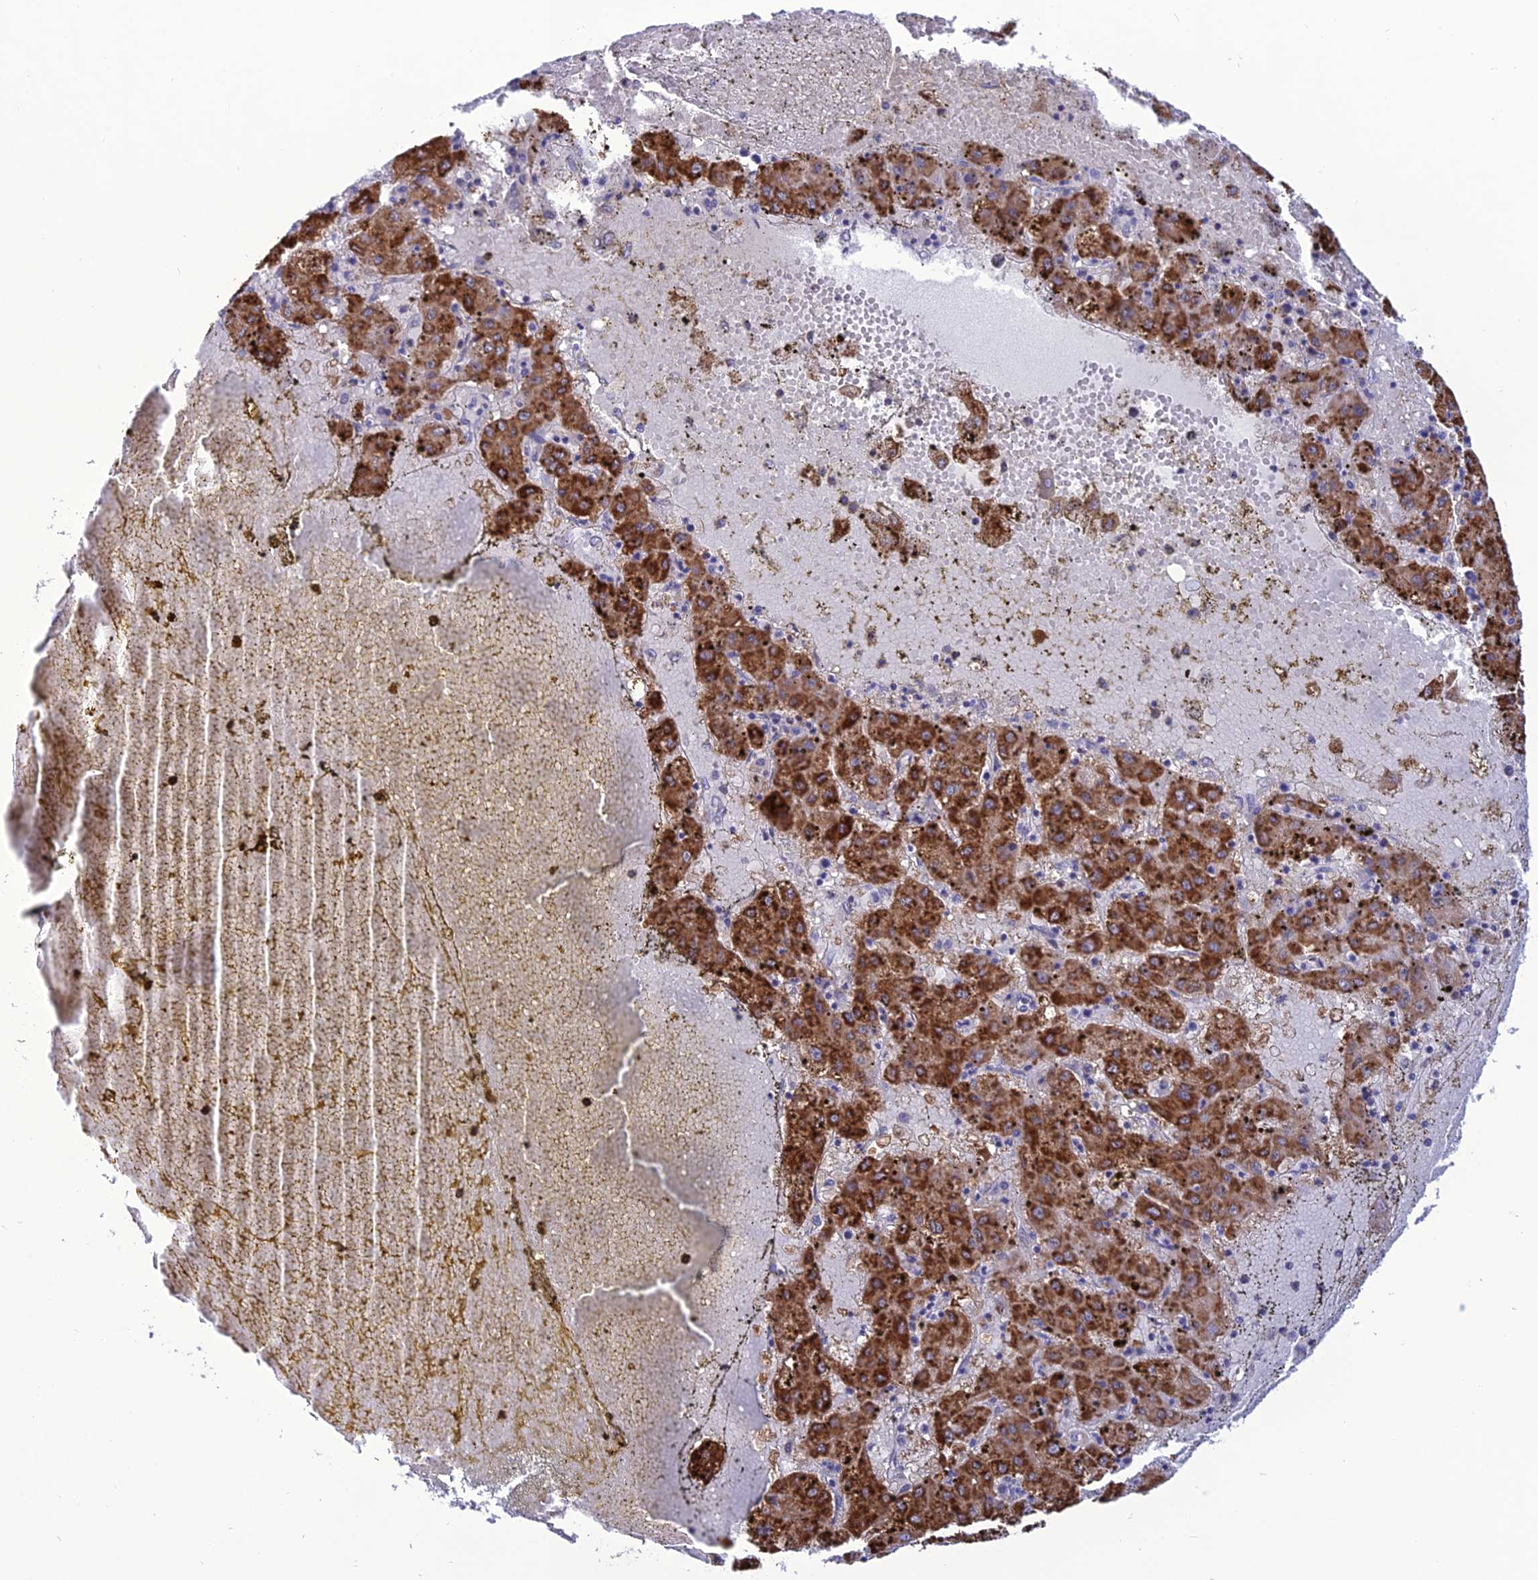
{"staining": {"intensity": "strong", "quantity": ">75%", "location": "cytoplasmic/membranous"}, "tissue": "liver cancer", "cell_type": "Tumor cells", "image_type": "cancer", "snomed": [{"axis": "morphology", "description": "Carcinoma, Hepatocellular, NOS"}, {"axis": "topography", "description": "Liver"}], "caption": "There is high levels of strong cytoplasmic/membranous positivity in tumor cells of liver hepatocellular carcinoma, as demonstrated by immunohistochemical staining (brown color).", "gene": "OR56B1", "patient": {"sex": "male", "age": 72}}